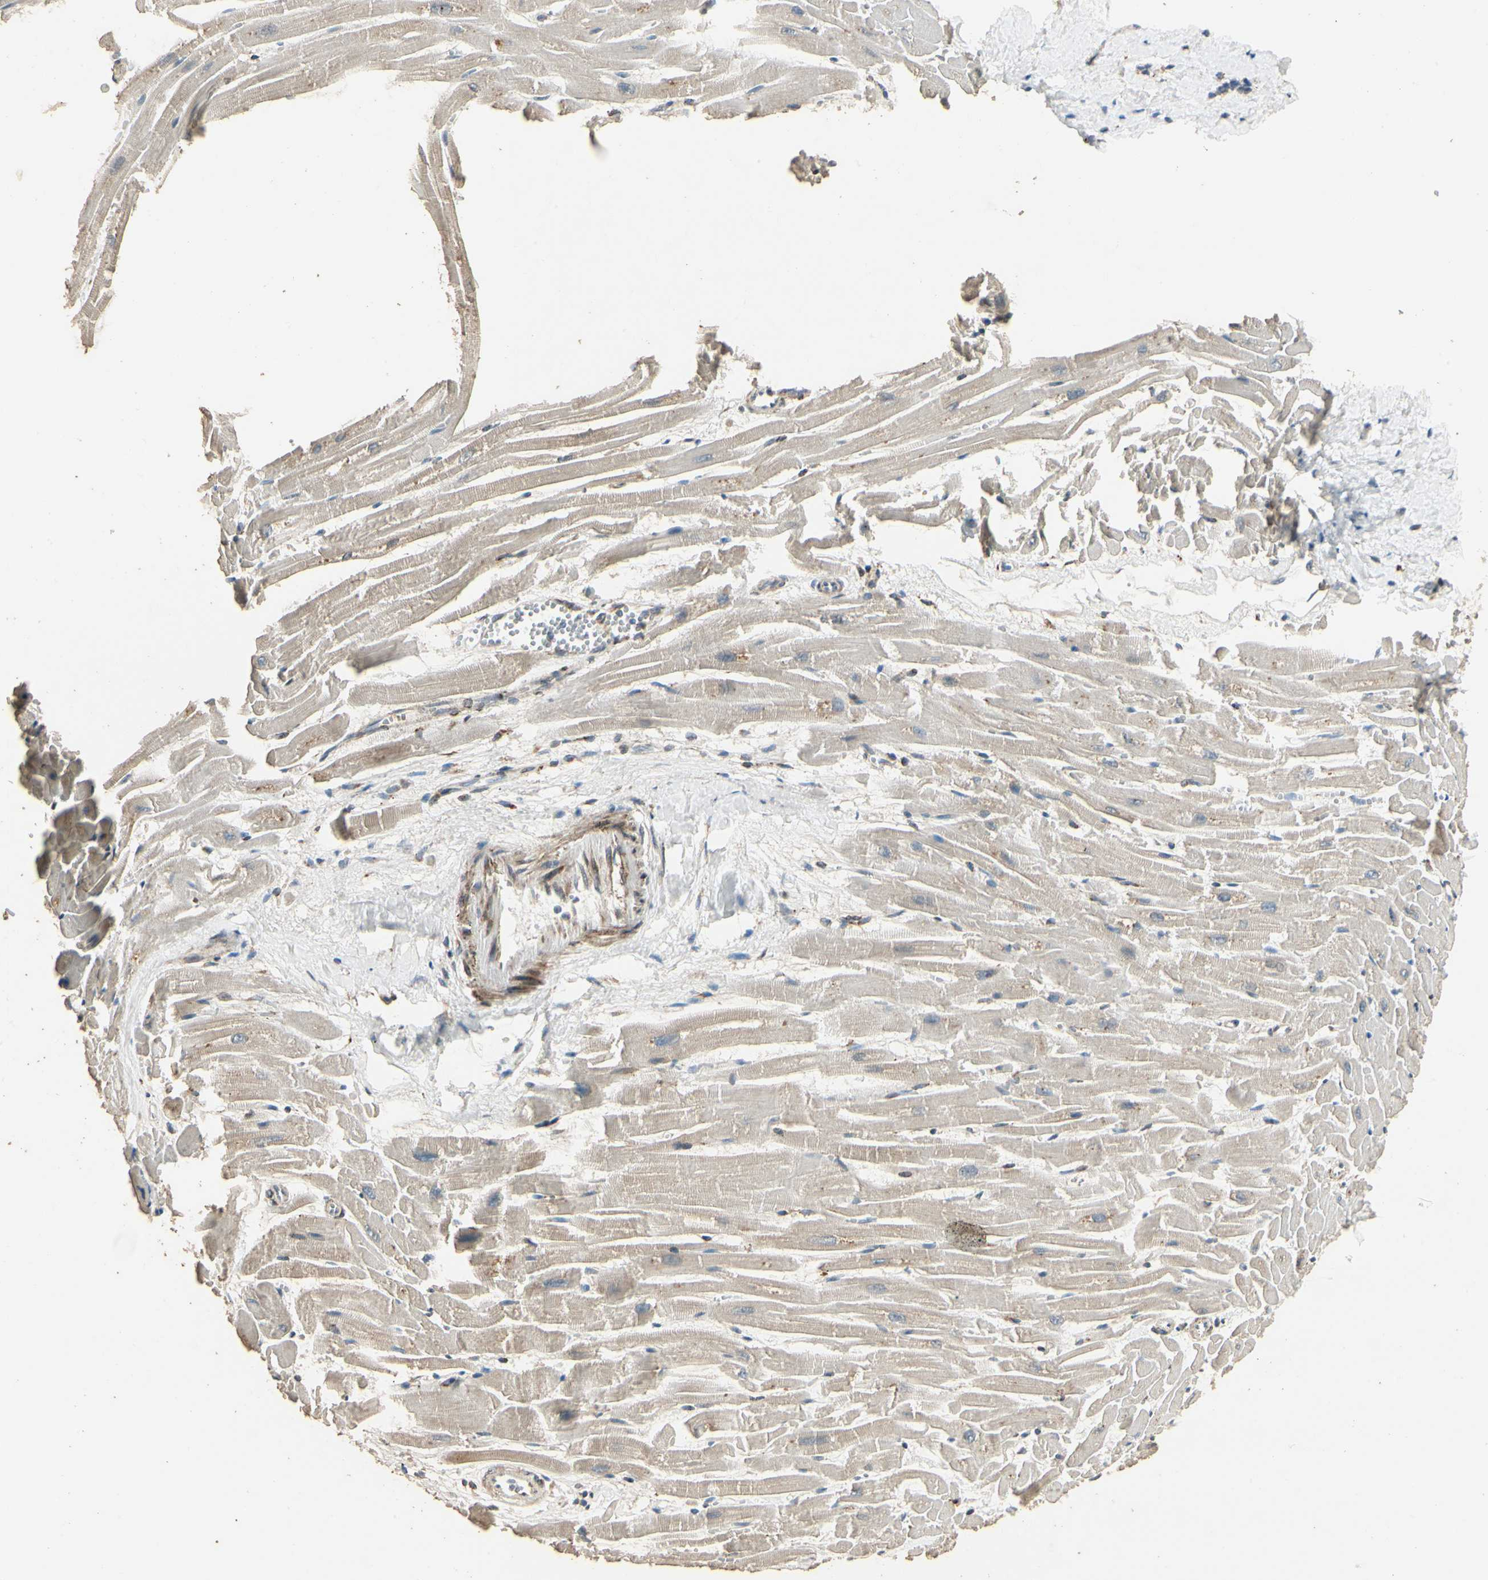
{"staining": {"intensity": "weak", "quantity": "25%-75%", "location": "cytoplasmic/membranous"}, "tissue": "heart muscle", "cell_type": "Cardiomyocytes", "image_type": "normal", "snomed": [{"axis": "morphology", "description": "Normal tissue, NOS"}, {"axis": "topography", "description": "Heart"}], "caption": "Unremarkable heart muscle exhibits weak cytoplasmic/membranous expression in about 25%-75% of cardiomyocytes, visualized by immunohistochemistry.", "gene": "MRPL9", "patient": {"sex": "female", "age": 19}}